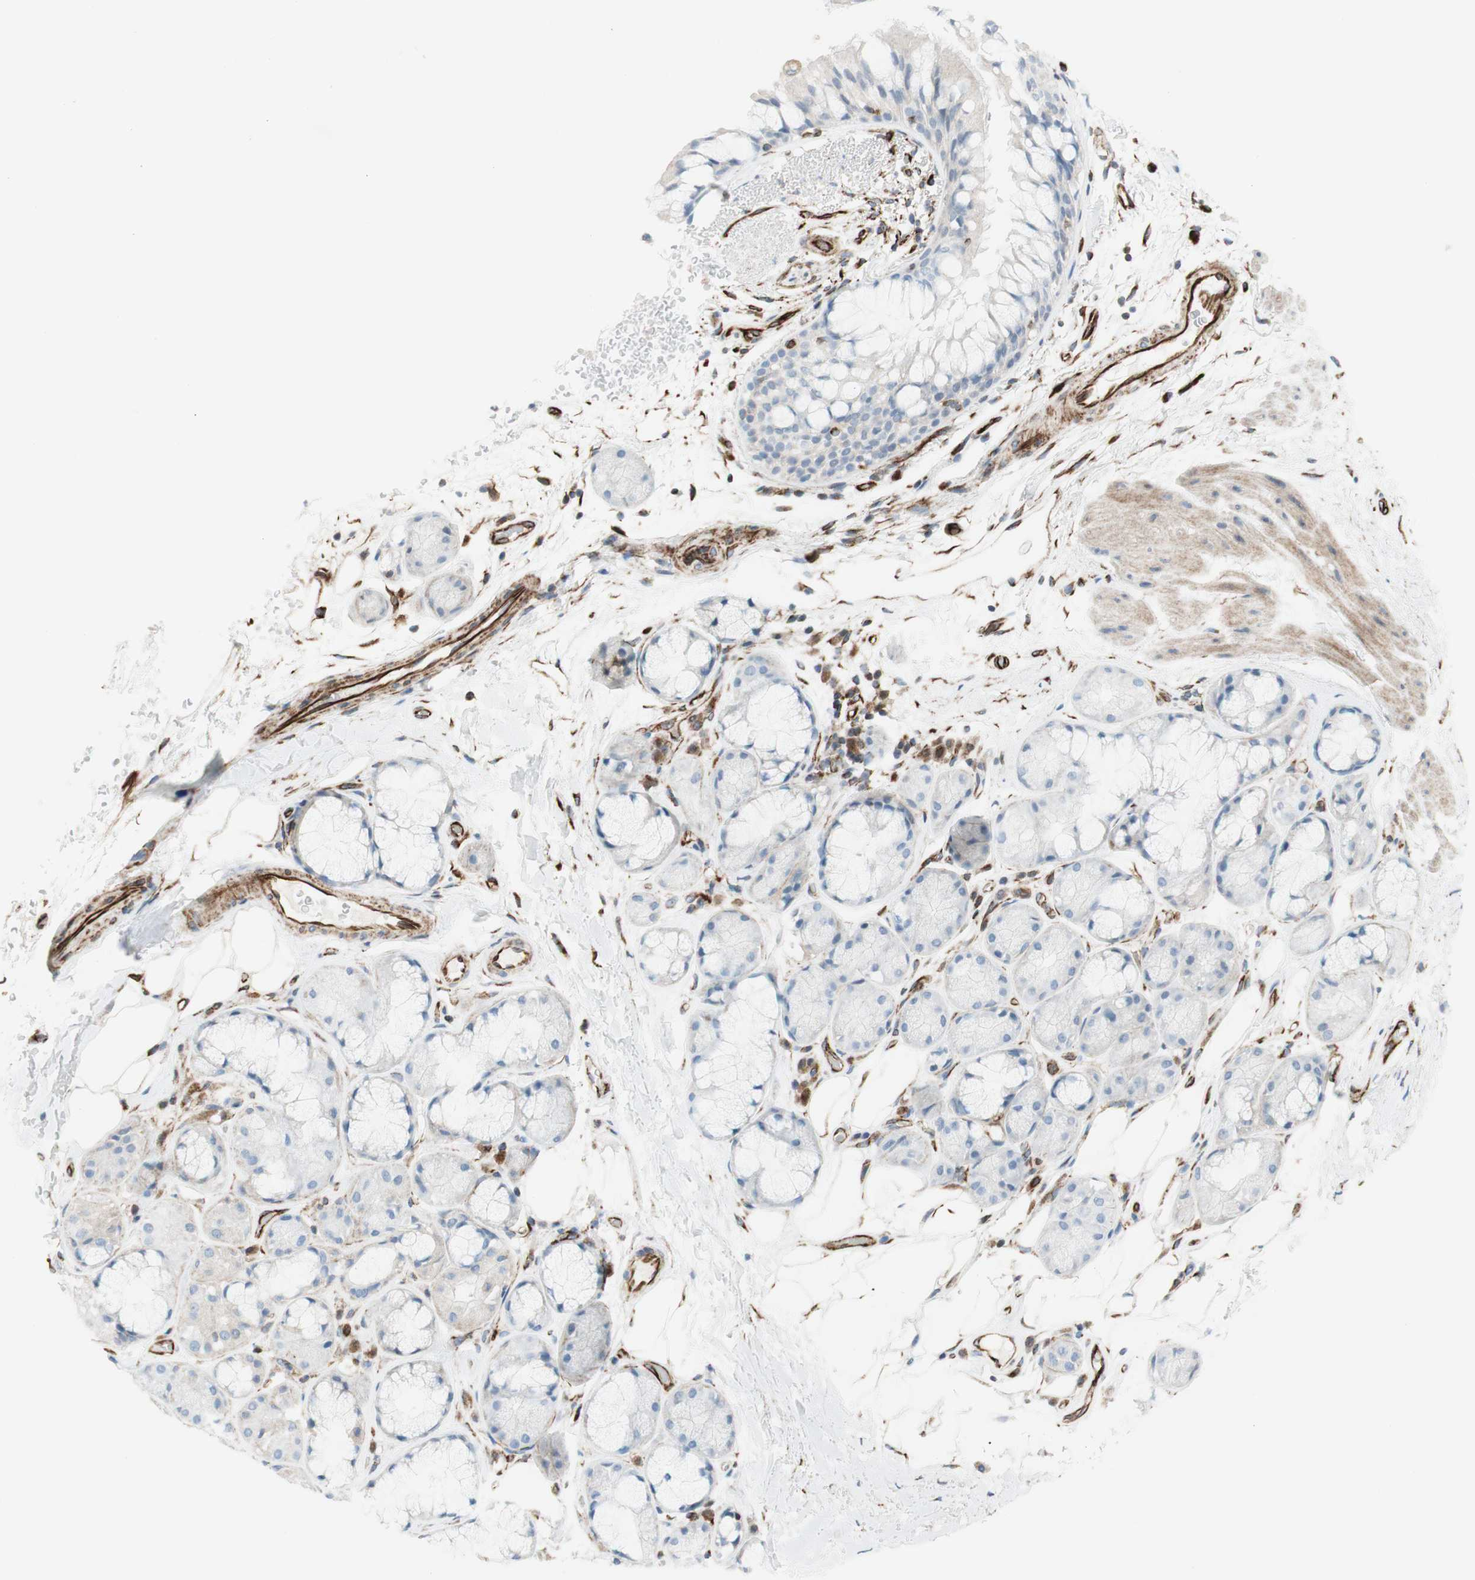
{"staining": {"intensity": "negative", "quantity": "none", "location": "none"}, "tissue": "bronchus", "cell_type": "Respiratory epithelial cells", "image_type": "normal", "snomed": [{"axis": "morphology", "description": "Normal tissue, NOS"}, {"axis": "topography", "description": "Bronchus"}], "caption": "Normal bronchus was stained to show a protein in brown. There is no significant positivity in respiratory epithelial cells. (Stains: DAB (3,3'-diaminobenzidine) immunohistochemistry (IHC) with hematoxylin counter stain, Microscopy: brightfield microscopy at high magnification).", "gene": "POU2AF1", "patient": {"sex": "male", "age": 66}}